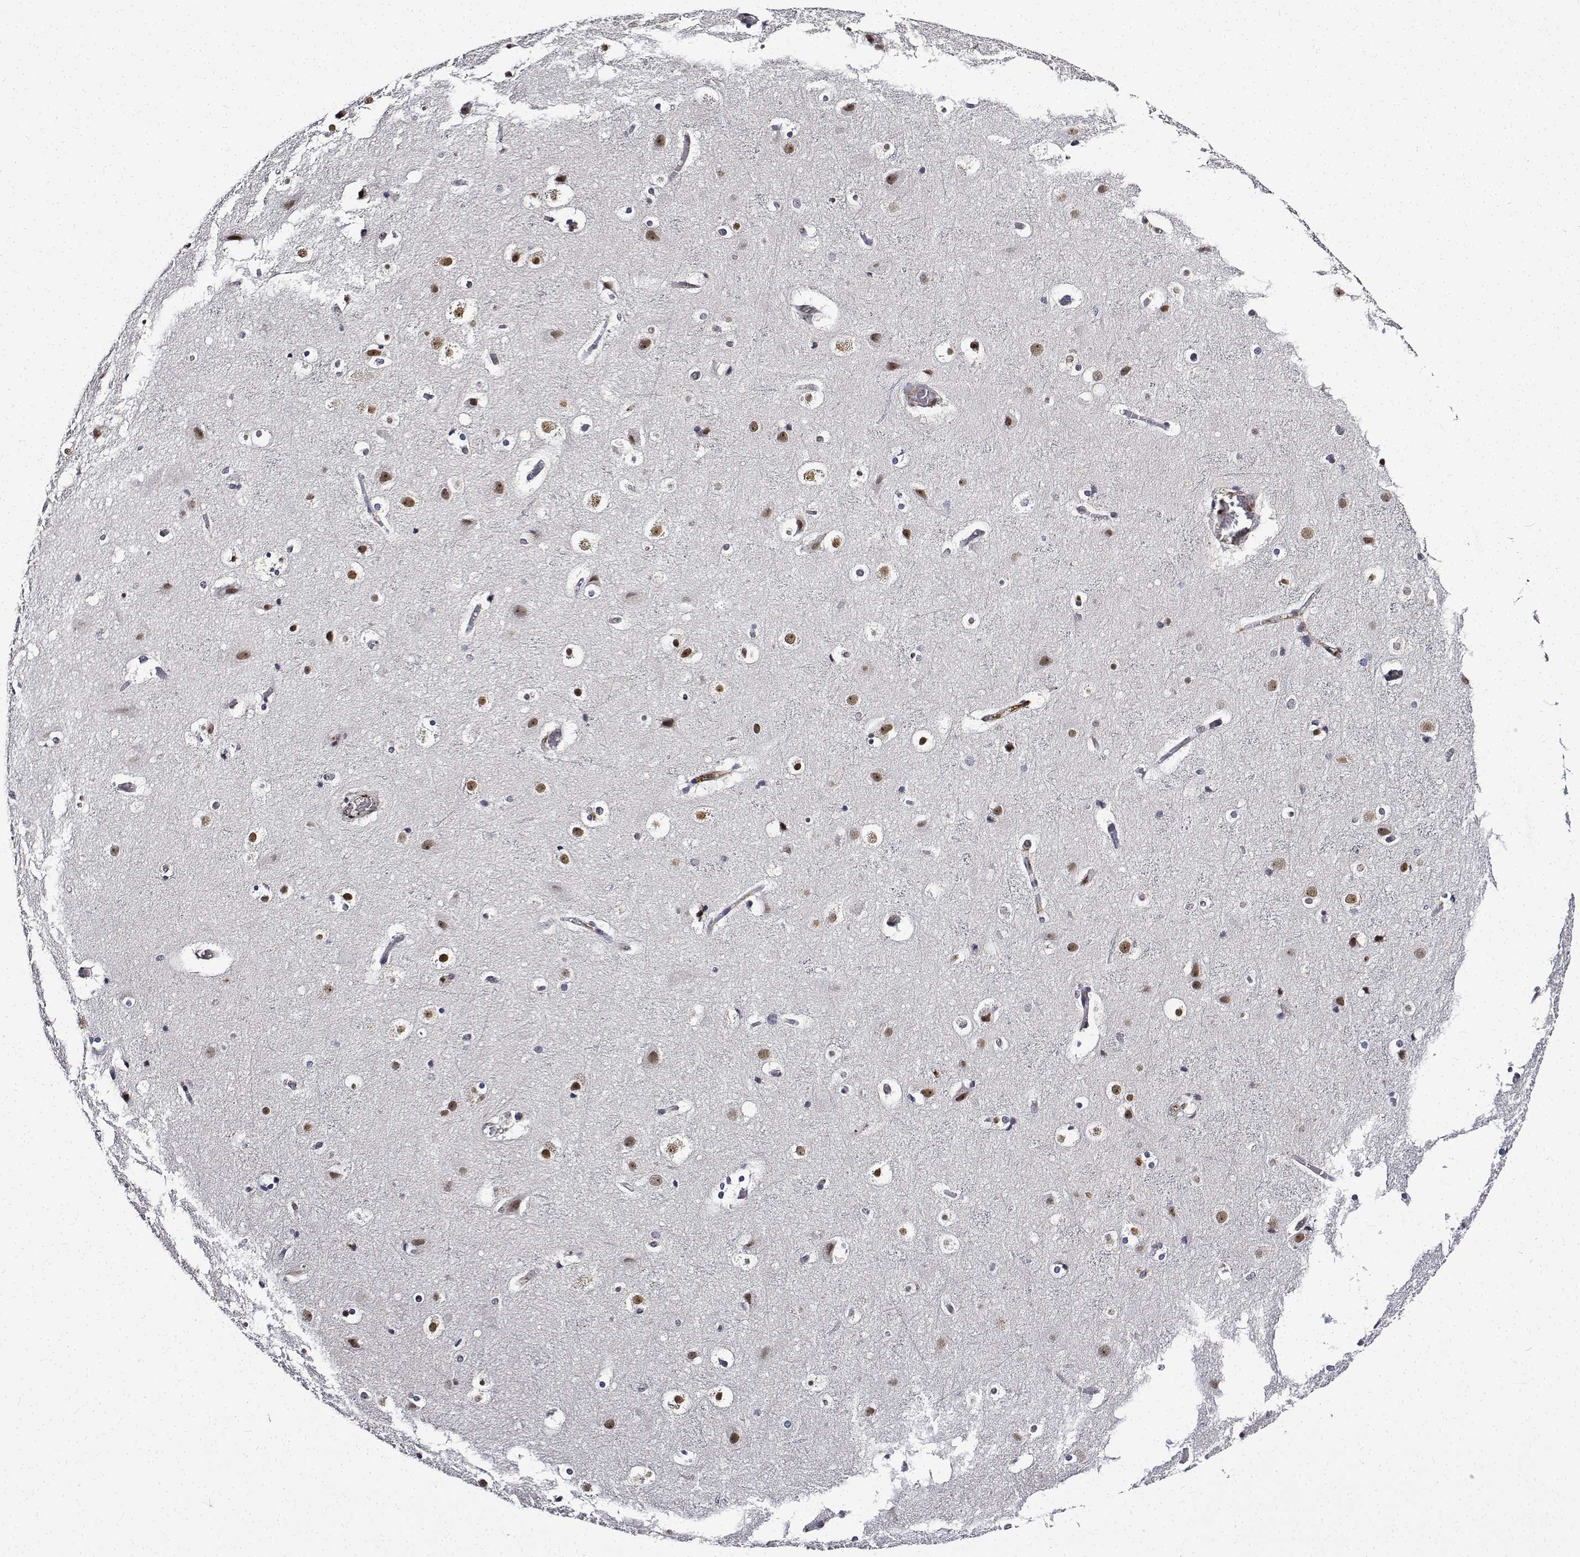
{"staining": {"intensity": "moderate", "quantity": ">75%", "location": "nuclear"}, "tissue": "cerebral cortex", "cell_type": "Endothelial cells", "image_type": "normal", "snomed": [{"axis": "morphology", "description": "Normal tissue, NOS"}, {"axis": "topography", "description": "Cerebral cortex"}], "caption": "Cerebral cortex was stained to show a protein in brown. There is medium levels of moderate nuclear expression in about >75% of endothelial cells.", "gene": "ATRX", "patient": {"sex": "female", "age": 52}}